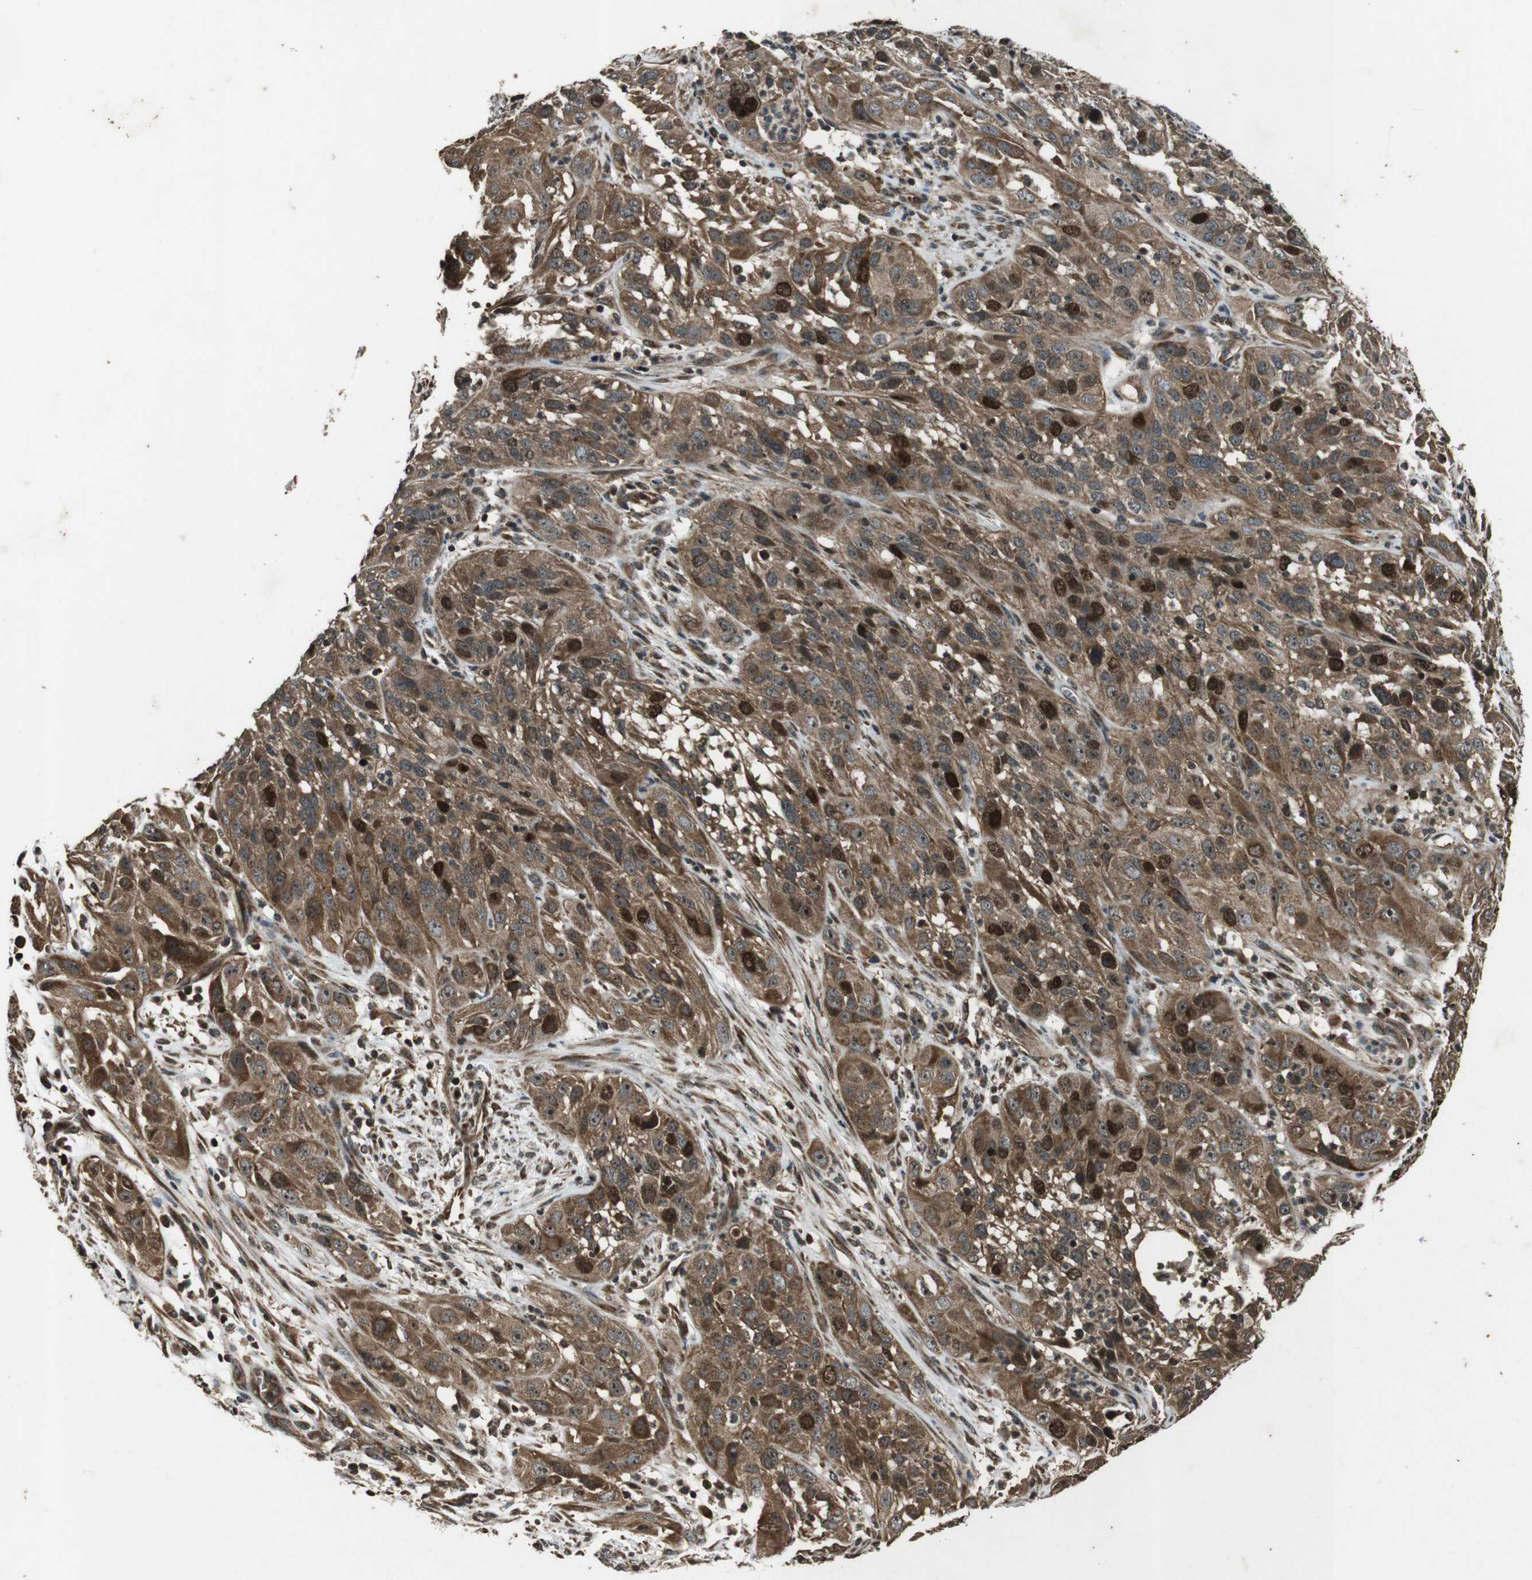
{"staining": {"intensity": "strong", "quantity": "25%-75%", "location": "cytoplasmic/membranous,nuclear"}, "tissue": "cervical cancer", "cell_type": "Tumor cells", "image_type": "cancer", "snomed": [{"axis": "morphology", "description": "Squamous cell carcinoma, NOS"}, {"axis": "topography", "description": "Cervix"}], "caption": "A micrograph of cervical cancer (squamous cell carcinoma) stained for a protein demonstrates strong cytoplasmic/membranous and nuclear brown staining in tumor cells.", "gene": "PLK2", "patient": {"sex": "female", "age": 32}}